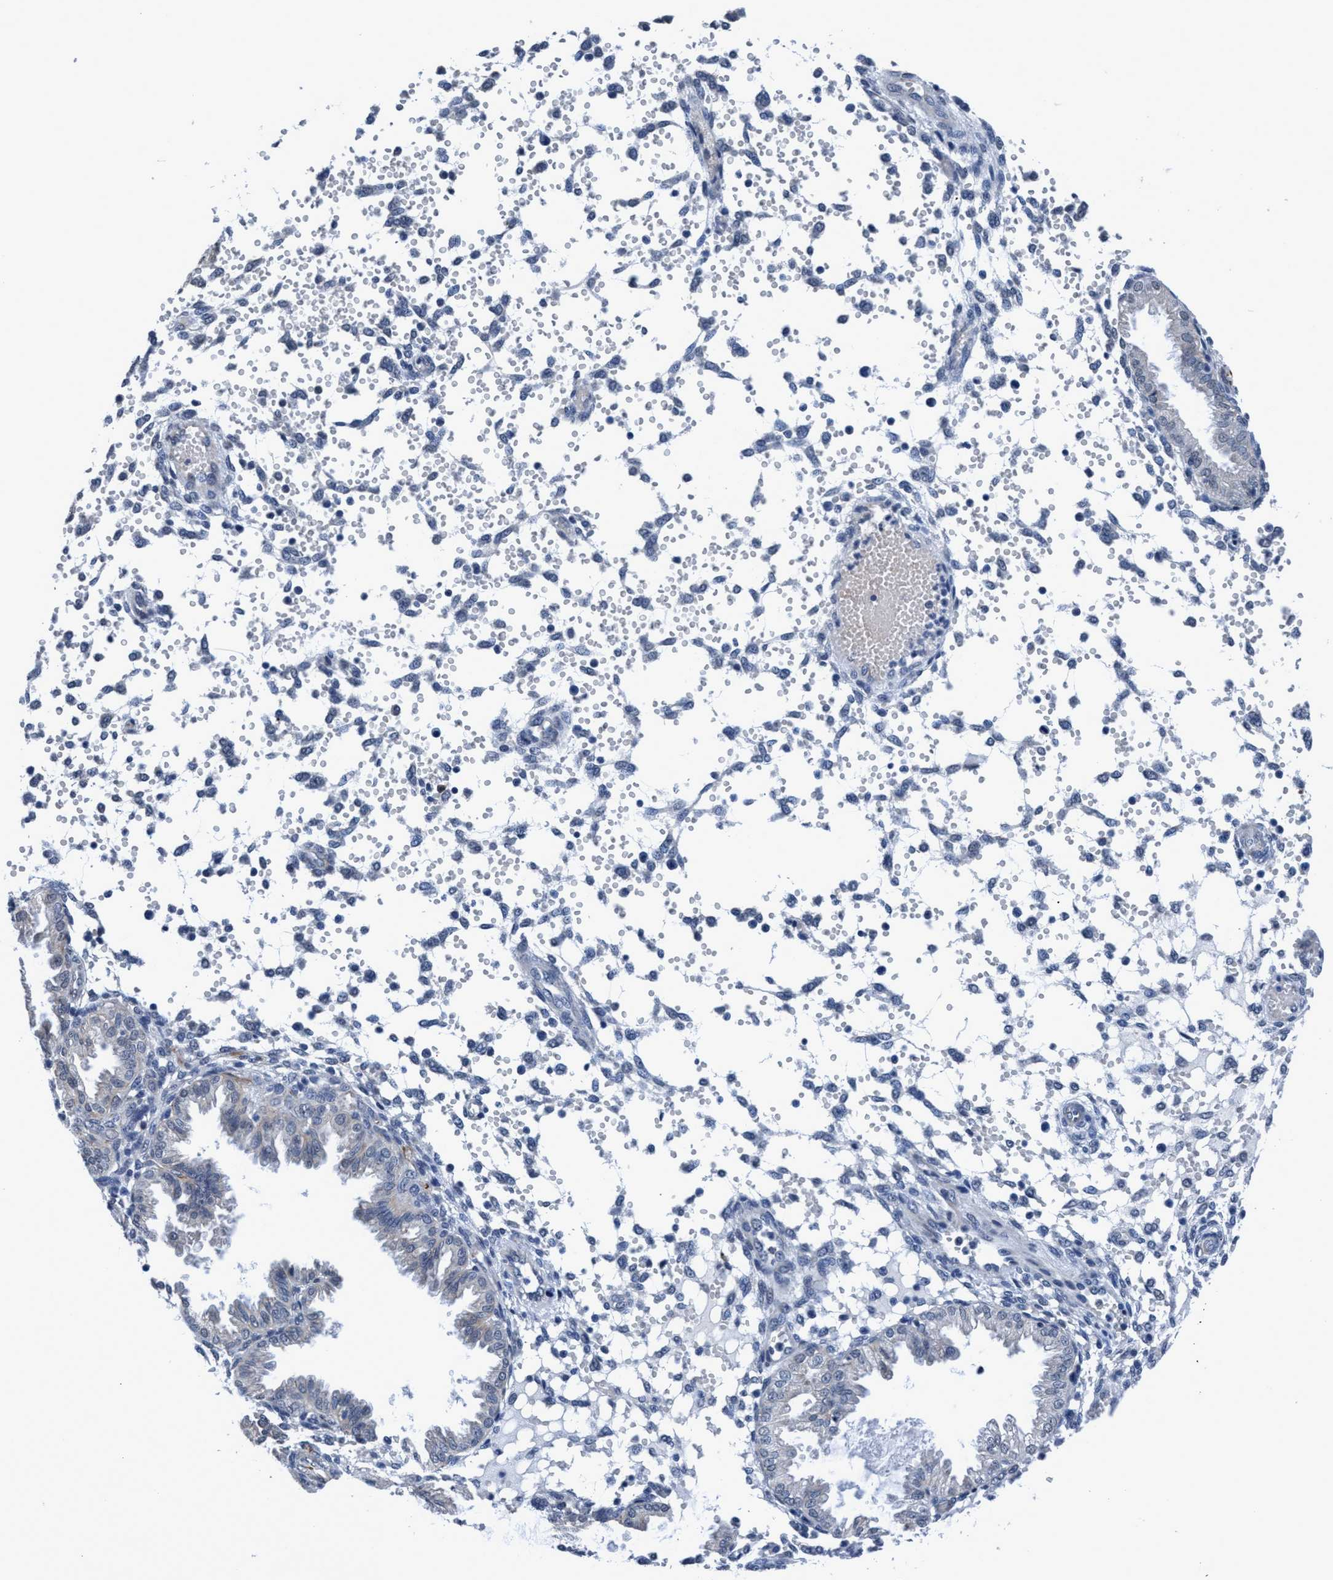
{"staining": {"intensity": "negative", "quantity": "none", "location": "none"}, "tissue": "endometrium", "cell_type": "Cells in endometrial stroma", "image_type": "normal", "snomed": [{"axis": "morphology", "description": "Normal tissue, NOS"}, {"axis": "topography", "description": "Endometrium"}], "caption": "Immunohistochemistry (IHC) photomicrograph of unremarkable endometrium stained for a protein (brown), which reveals no positivity in cells in endometrial stroma.", "gene": "TMEM94", "patient": {"sex": "female", "age": 33}}